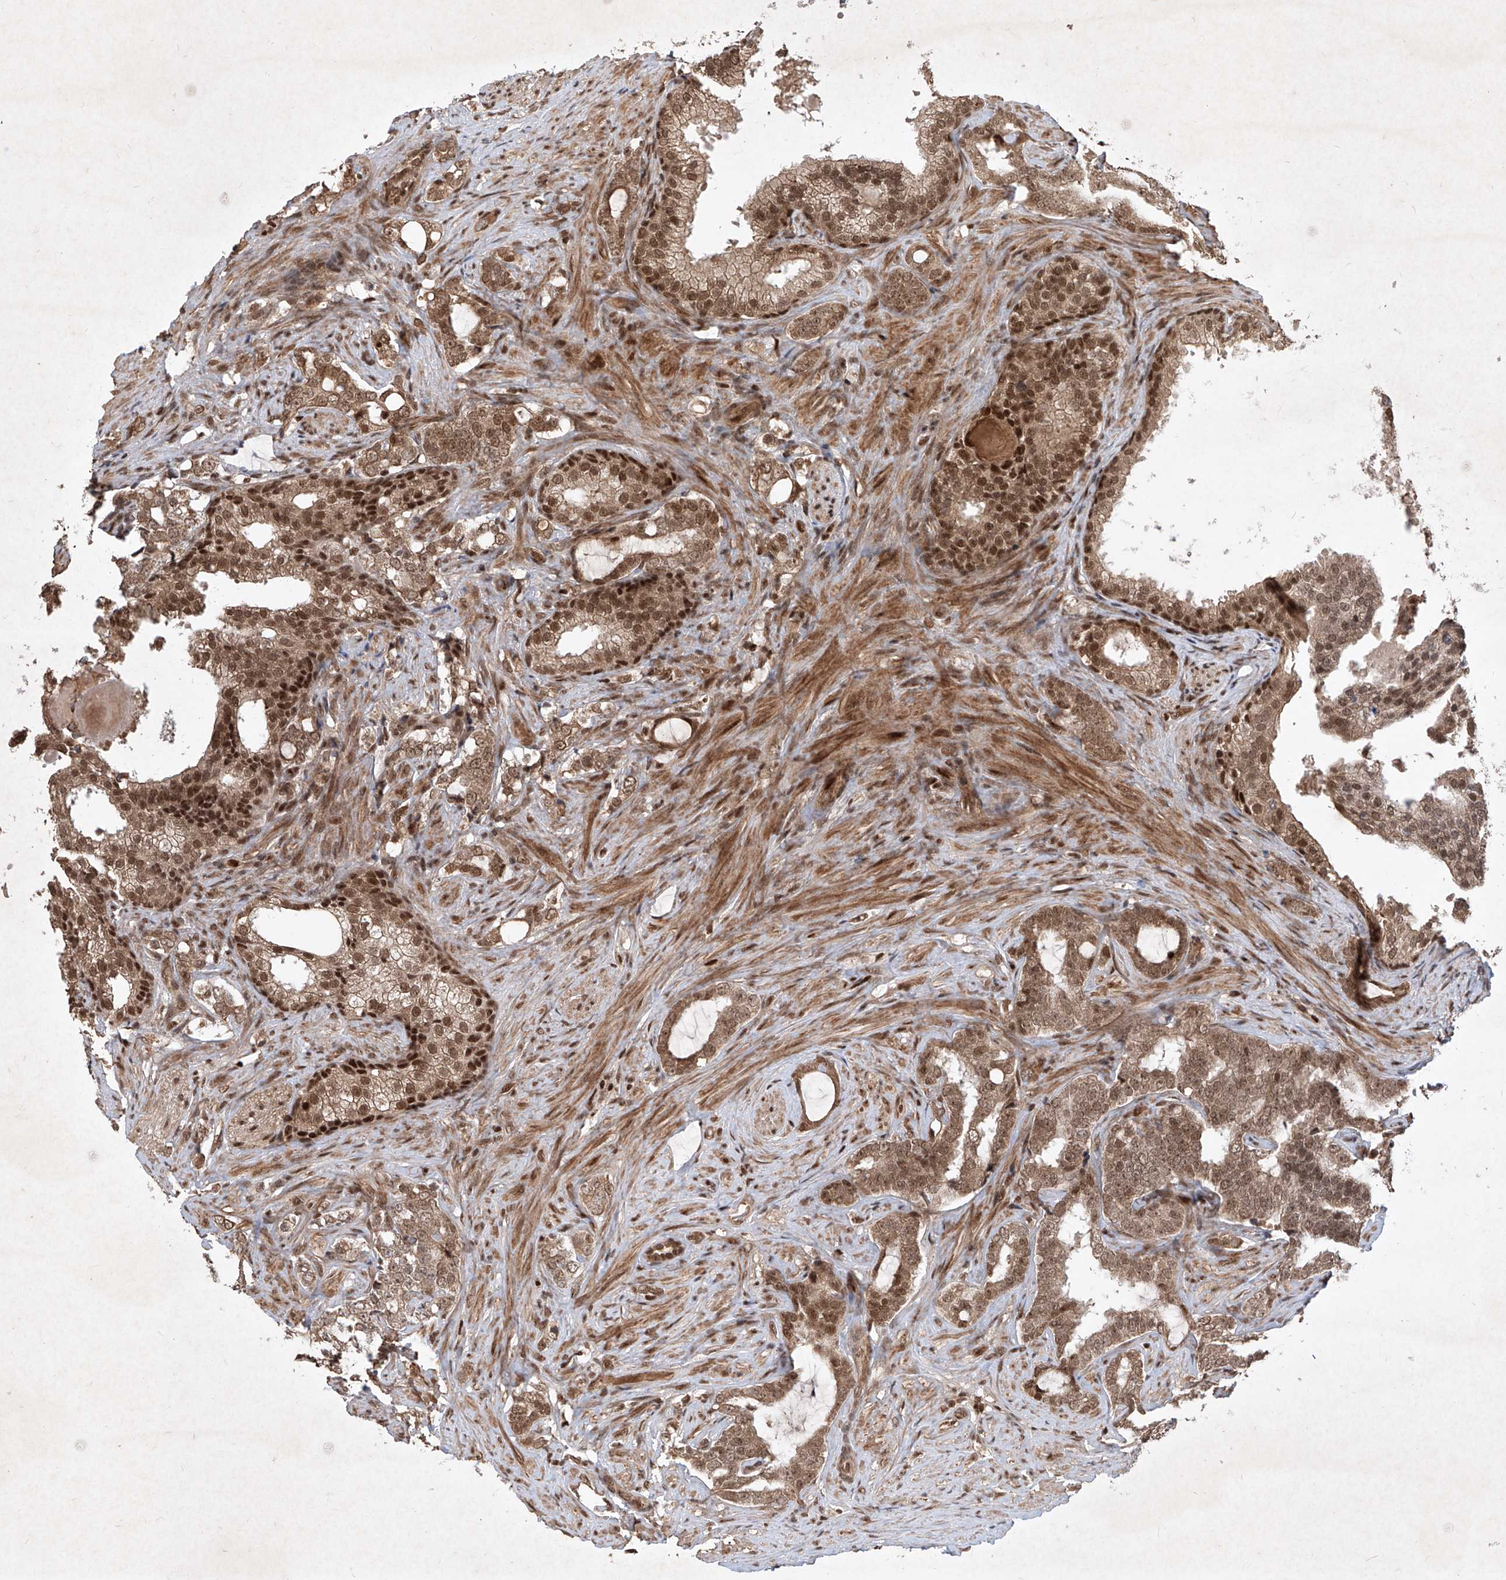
{"staining": {"intensity": "moderate", "quantity": ">75%", "location": "cytoplasmic/membranous,nuclear"}, "tissue": "prostate cancer", "cell_type": "Tumor cells", "image_type": "cancer", "snomed": [{"axis": "morphology", "description": "Adenocarcinoma, High grade"}, {"axis": "topography", "description": "Prostate"}], "caption": "An immunohistochemistry (IHC) micrograph of neoplastic tissue is shown. Protein staining in brown highlights moderate cytoplasmic/membranous and nuclear positivity in prostate cancer (adenocarcinoma (high-grade)) within tumor cells. (IHC, brightfield microscopy, high magnification).", "gene": "IRF2", "patient": {"sex": "male", "age": 64}}